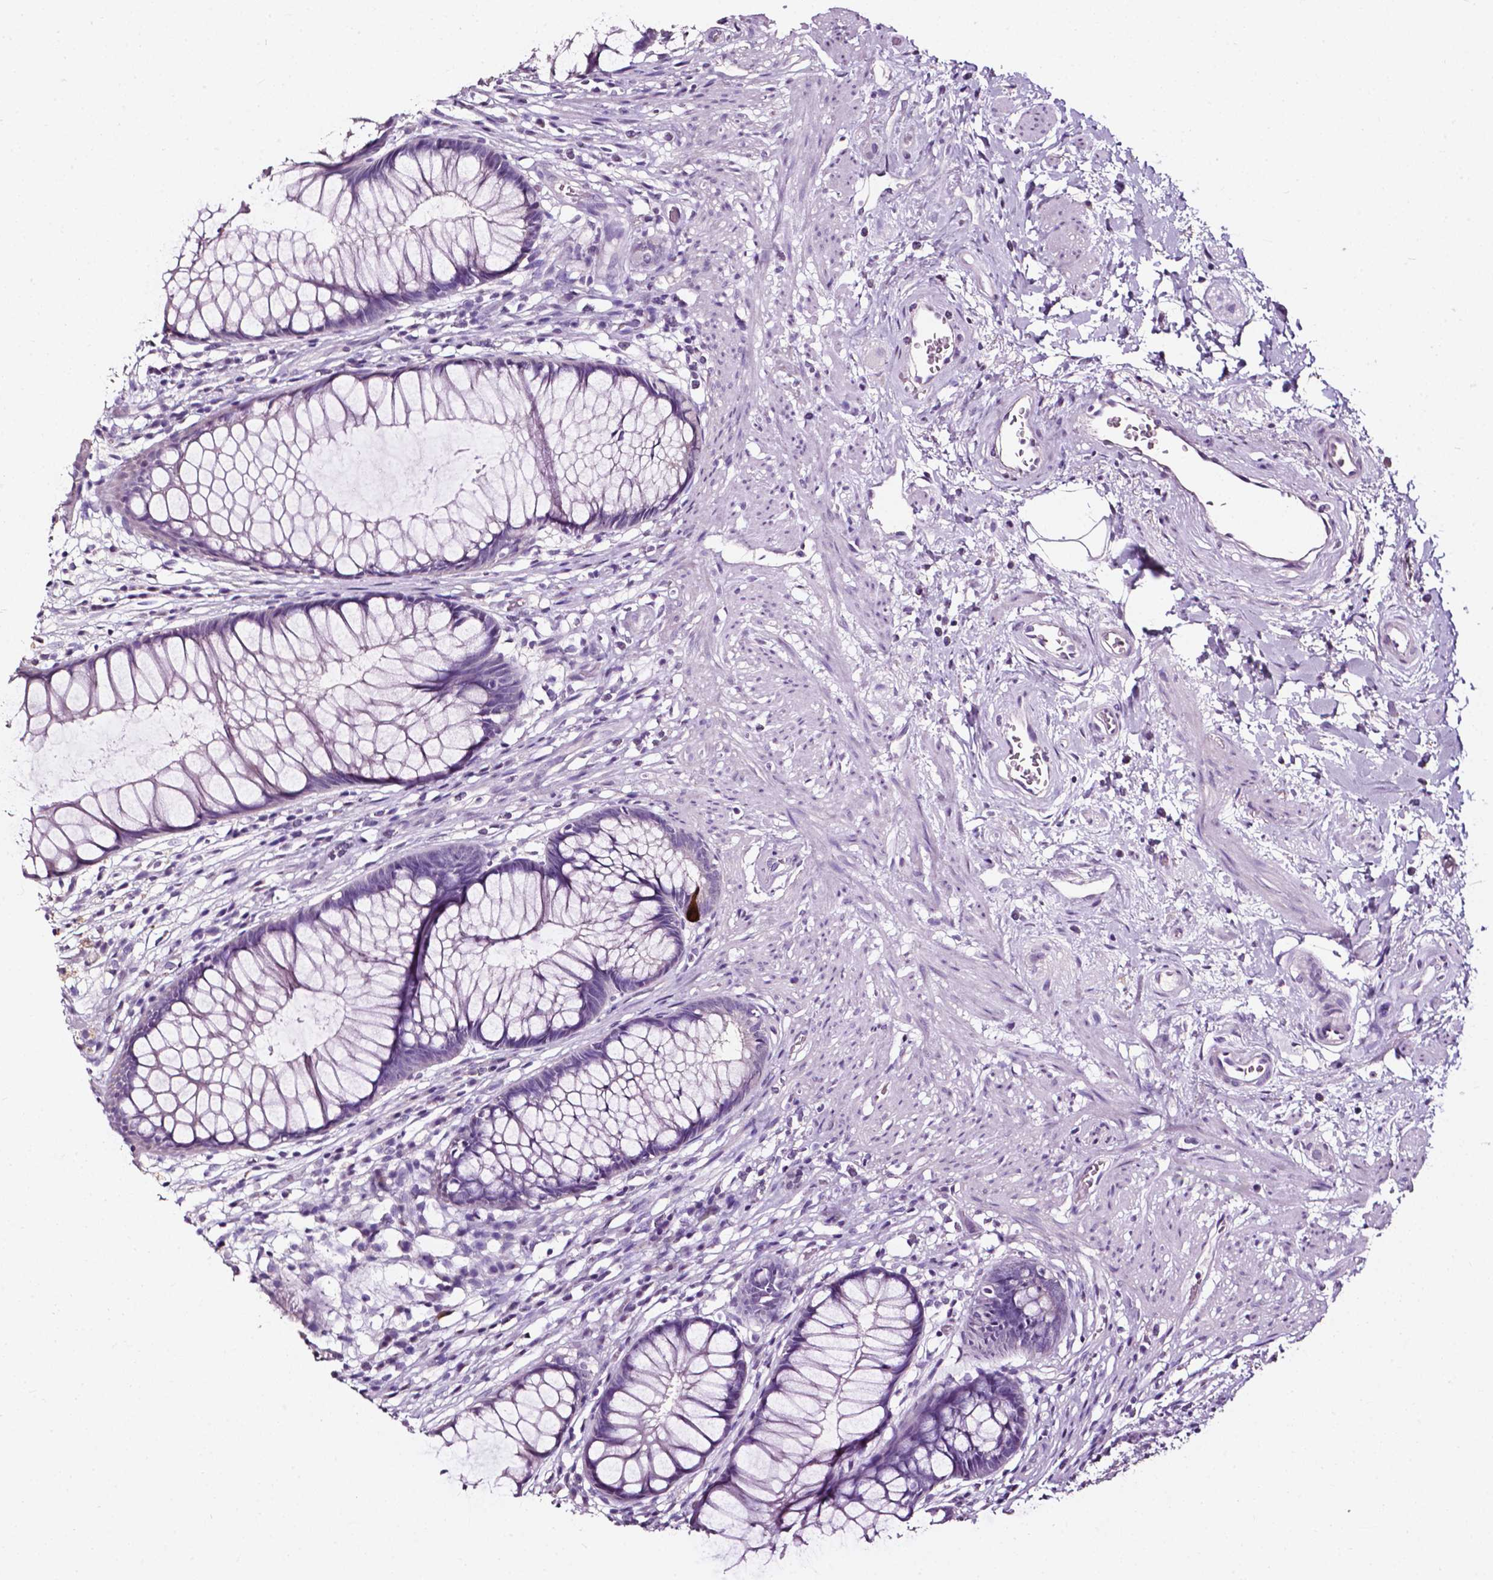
{"staining": {"intensity": "strong", "quantity": "<25%", "location": "cytoplasmic/membranous"}, "tissue": "rectum", "cell_type": "Glandular cells", "image_type": "normal", "snomed": [{"axis": "morphology", "description": "Normal tissue, NOS"}, {"axis": "topography", "description": "Smooth muscle"}, {"axis": "topography", "description": "Rectum"}], "caption": "DAB (3,3'-diaminobenzidine) immunohistochemical staining of unremarkable rectum exhibits strong cytoplasmic/membranous protein positivity in about <25% of glandular cells.", "gene": "DEFA5", "patient": {"sex": "male", "age": 53}}